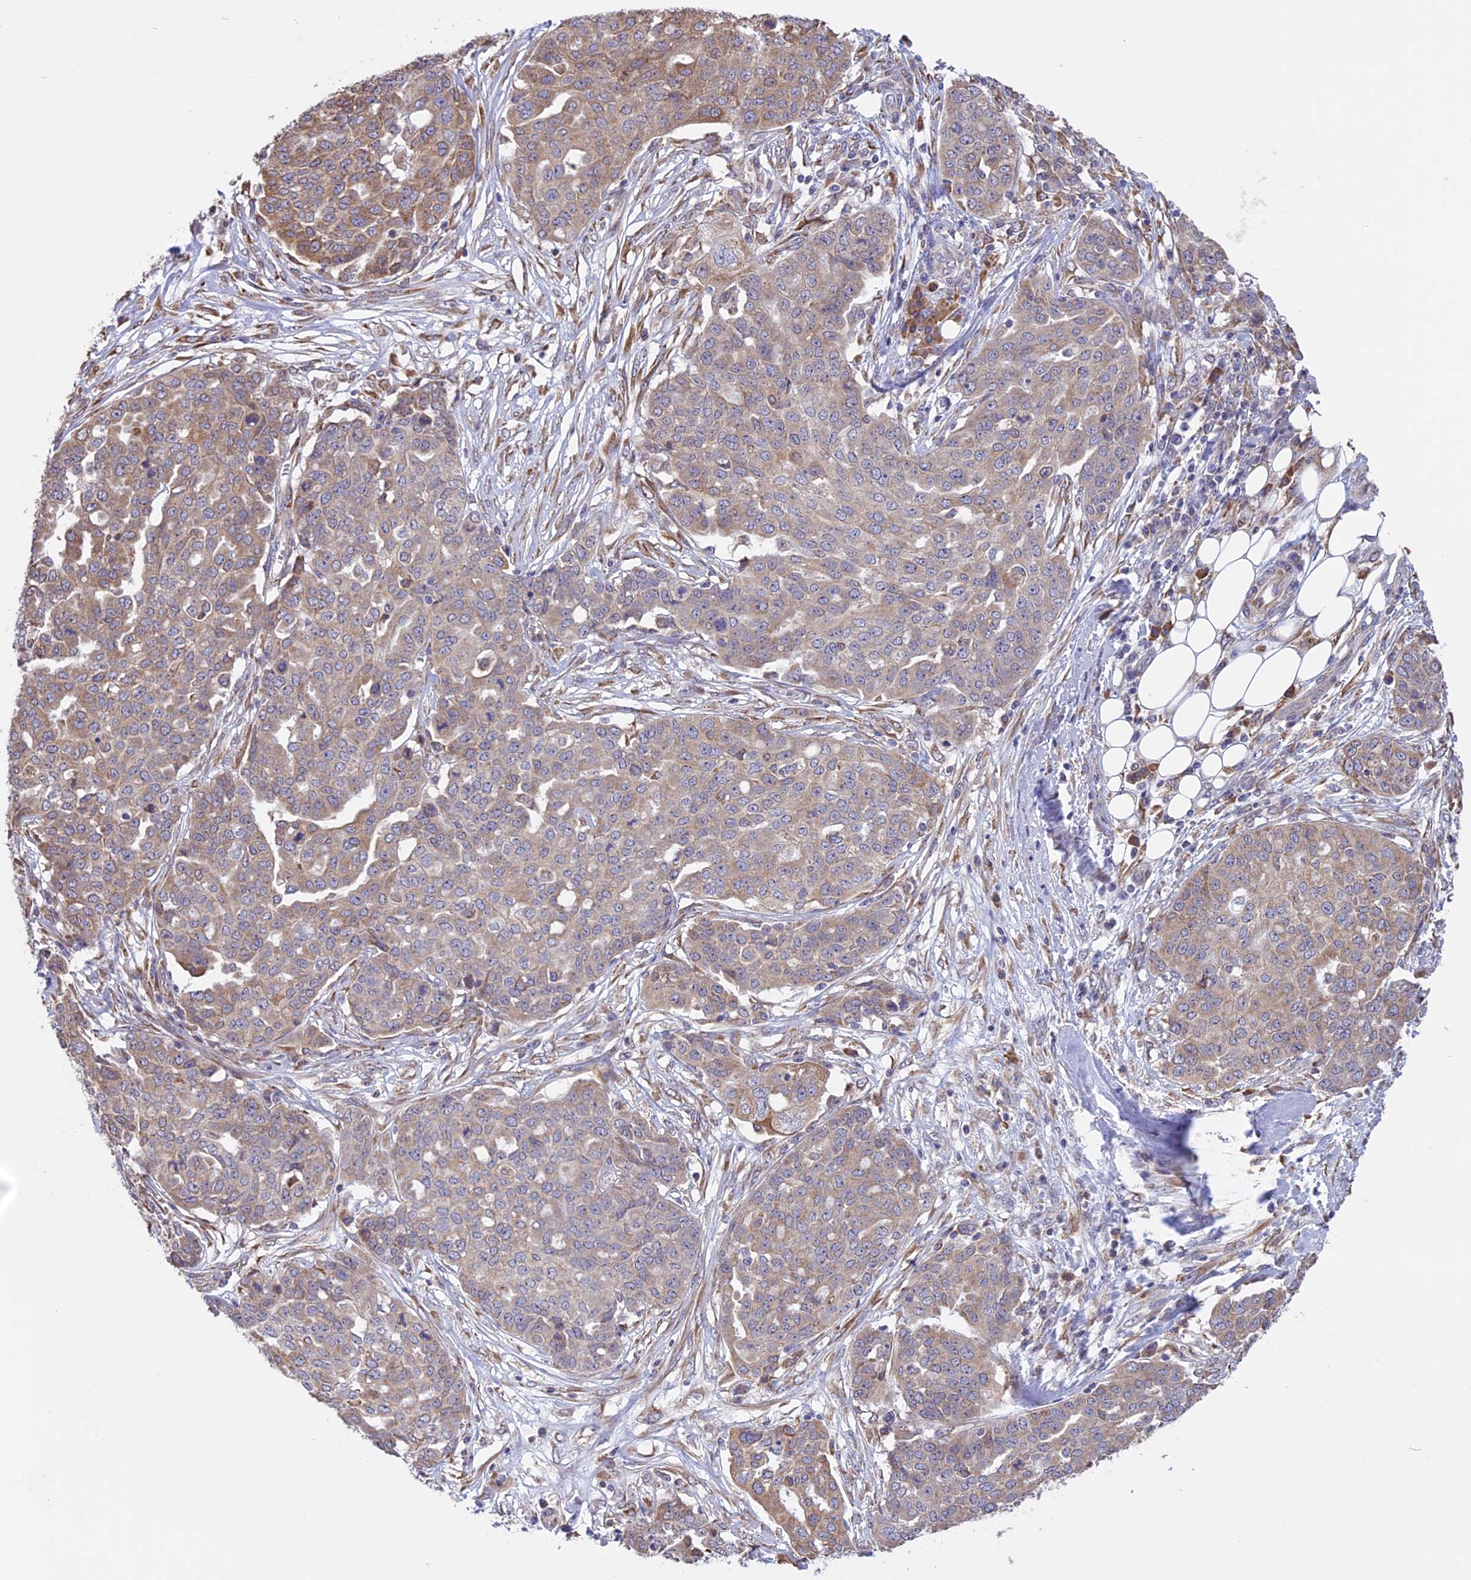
{"staining": {"intensity": "weak", "quantity": "25%-75%", "location": "cytoplasmic/membranous"}, "tissue": "ovarian cancer", "cell_type": "Tumor cells", "image_type": "cancer", "snomed": [{"axis": "morphology", "description": "Cystadenocarcinoma, serous, NOS"}, {"axis": "topography", "description": "Soft tissue"}, {"axis": "topography", "description": "Ovary"}], "caption": "Immunohistochemical staining of serous cystadenocarcinoma (ovarian) demonstrates low levels of weak cytoplasmic/membranous protein expression in about 25%-75% of tumor cells.", "gene": "DMRTA2", "patient": {"sex": "female", "age": 57}}